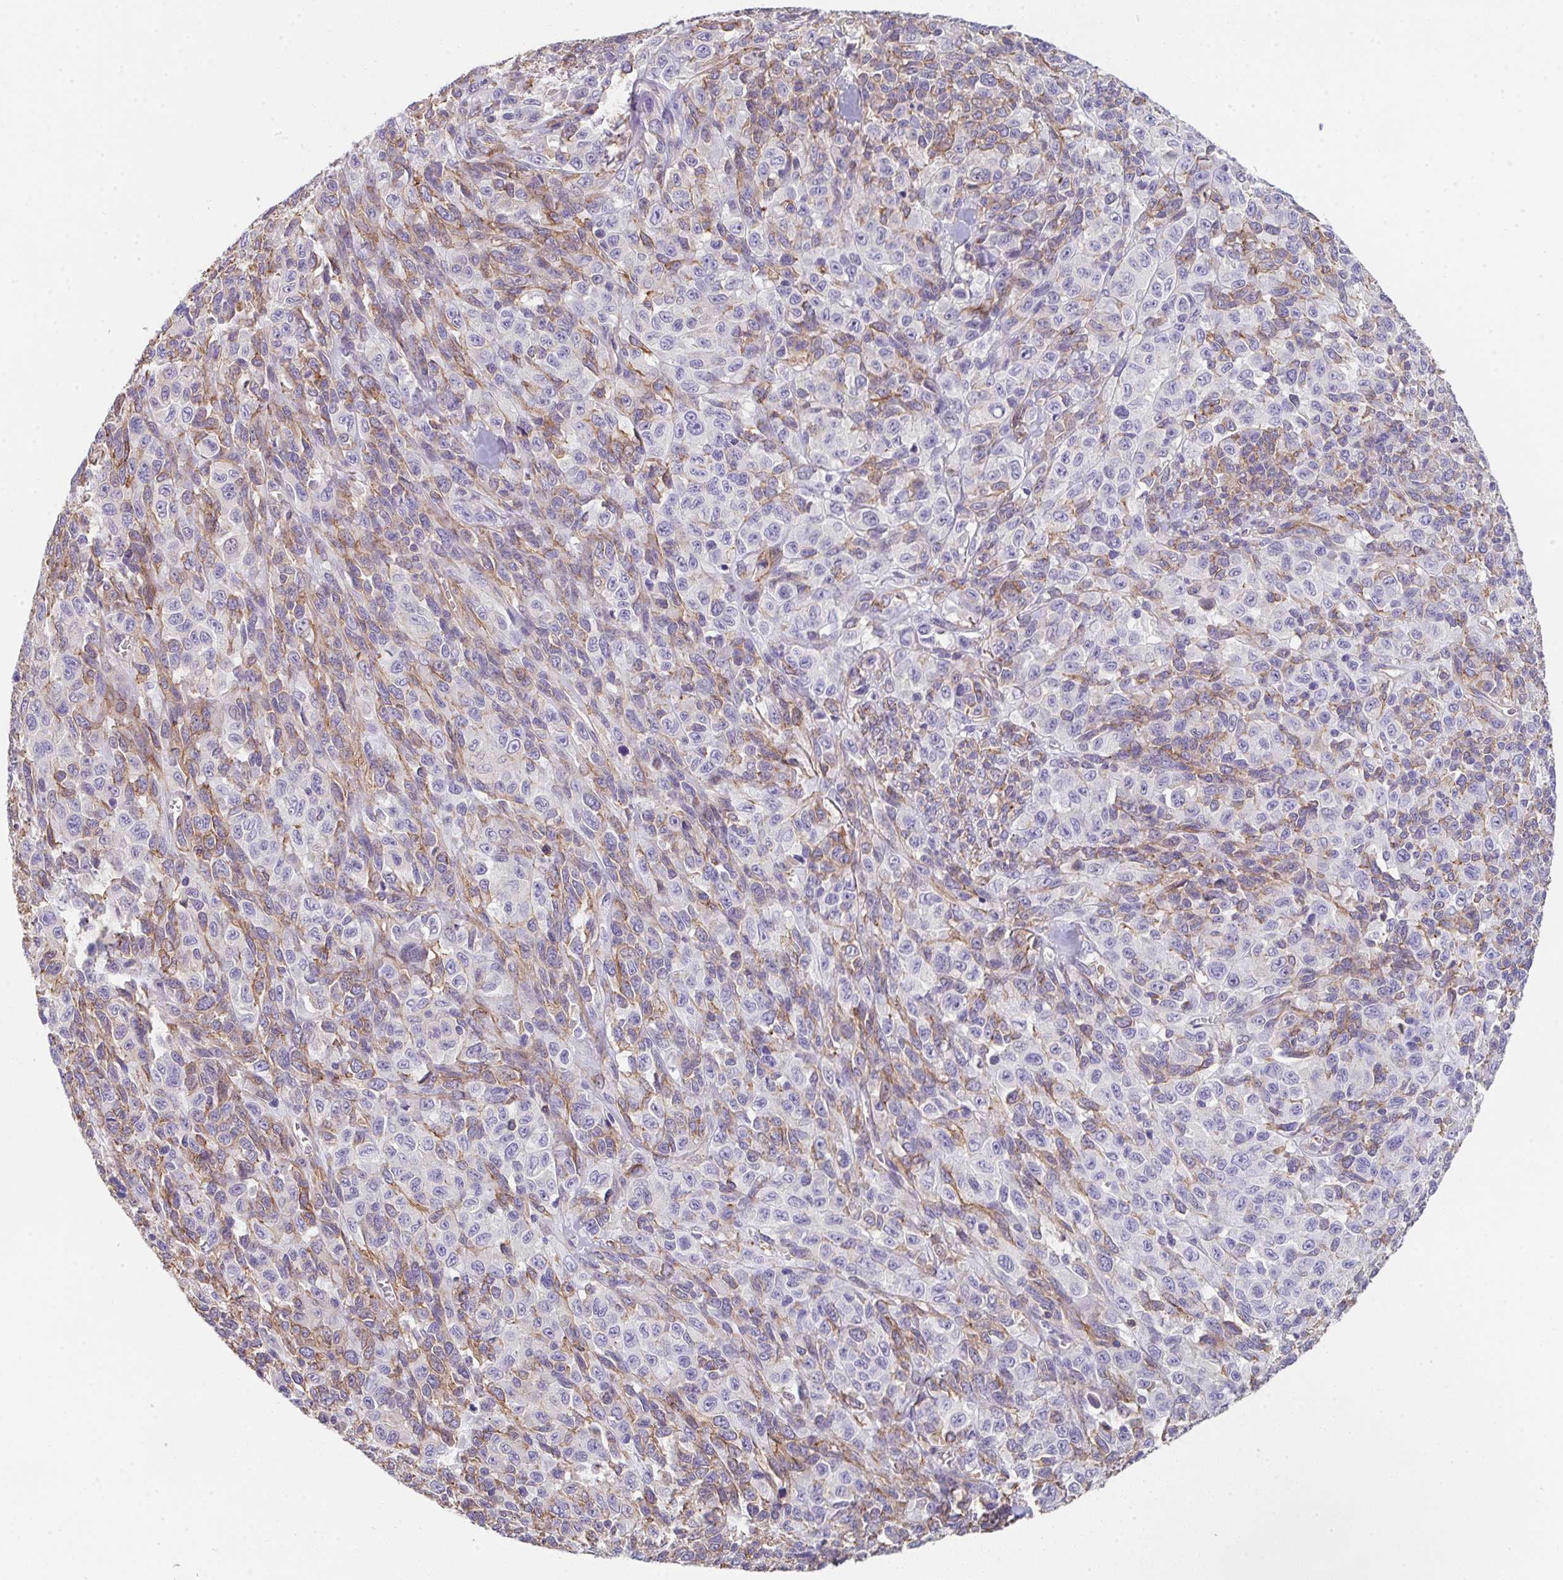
{"staining": {"intensity": "negative", "quantity": "none", "location": "none"}, "tissue": "melanoma", "cell_type": "Tumor cells", "image_type": "cancer", "snomed": [{"axis": "morphology", "description": "Malignant melanoma, NOS"}, {"axis": "topography", "description": "Skin"}], "caption": "DAB immunohistochemical staining of human melanoma exhibits no significant positivity in tumor cells. The staining was performed using DAB to visualize the protein expression in brown, while the nuclei were stained in blue with hematoxylin (Magnification: 20x).", "gene": "DBN1", "patient": {"sex": "female", "age": 66}}